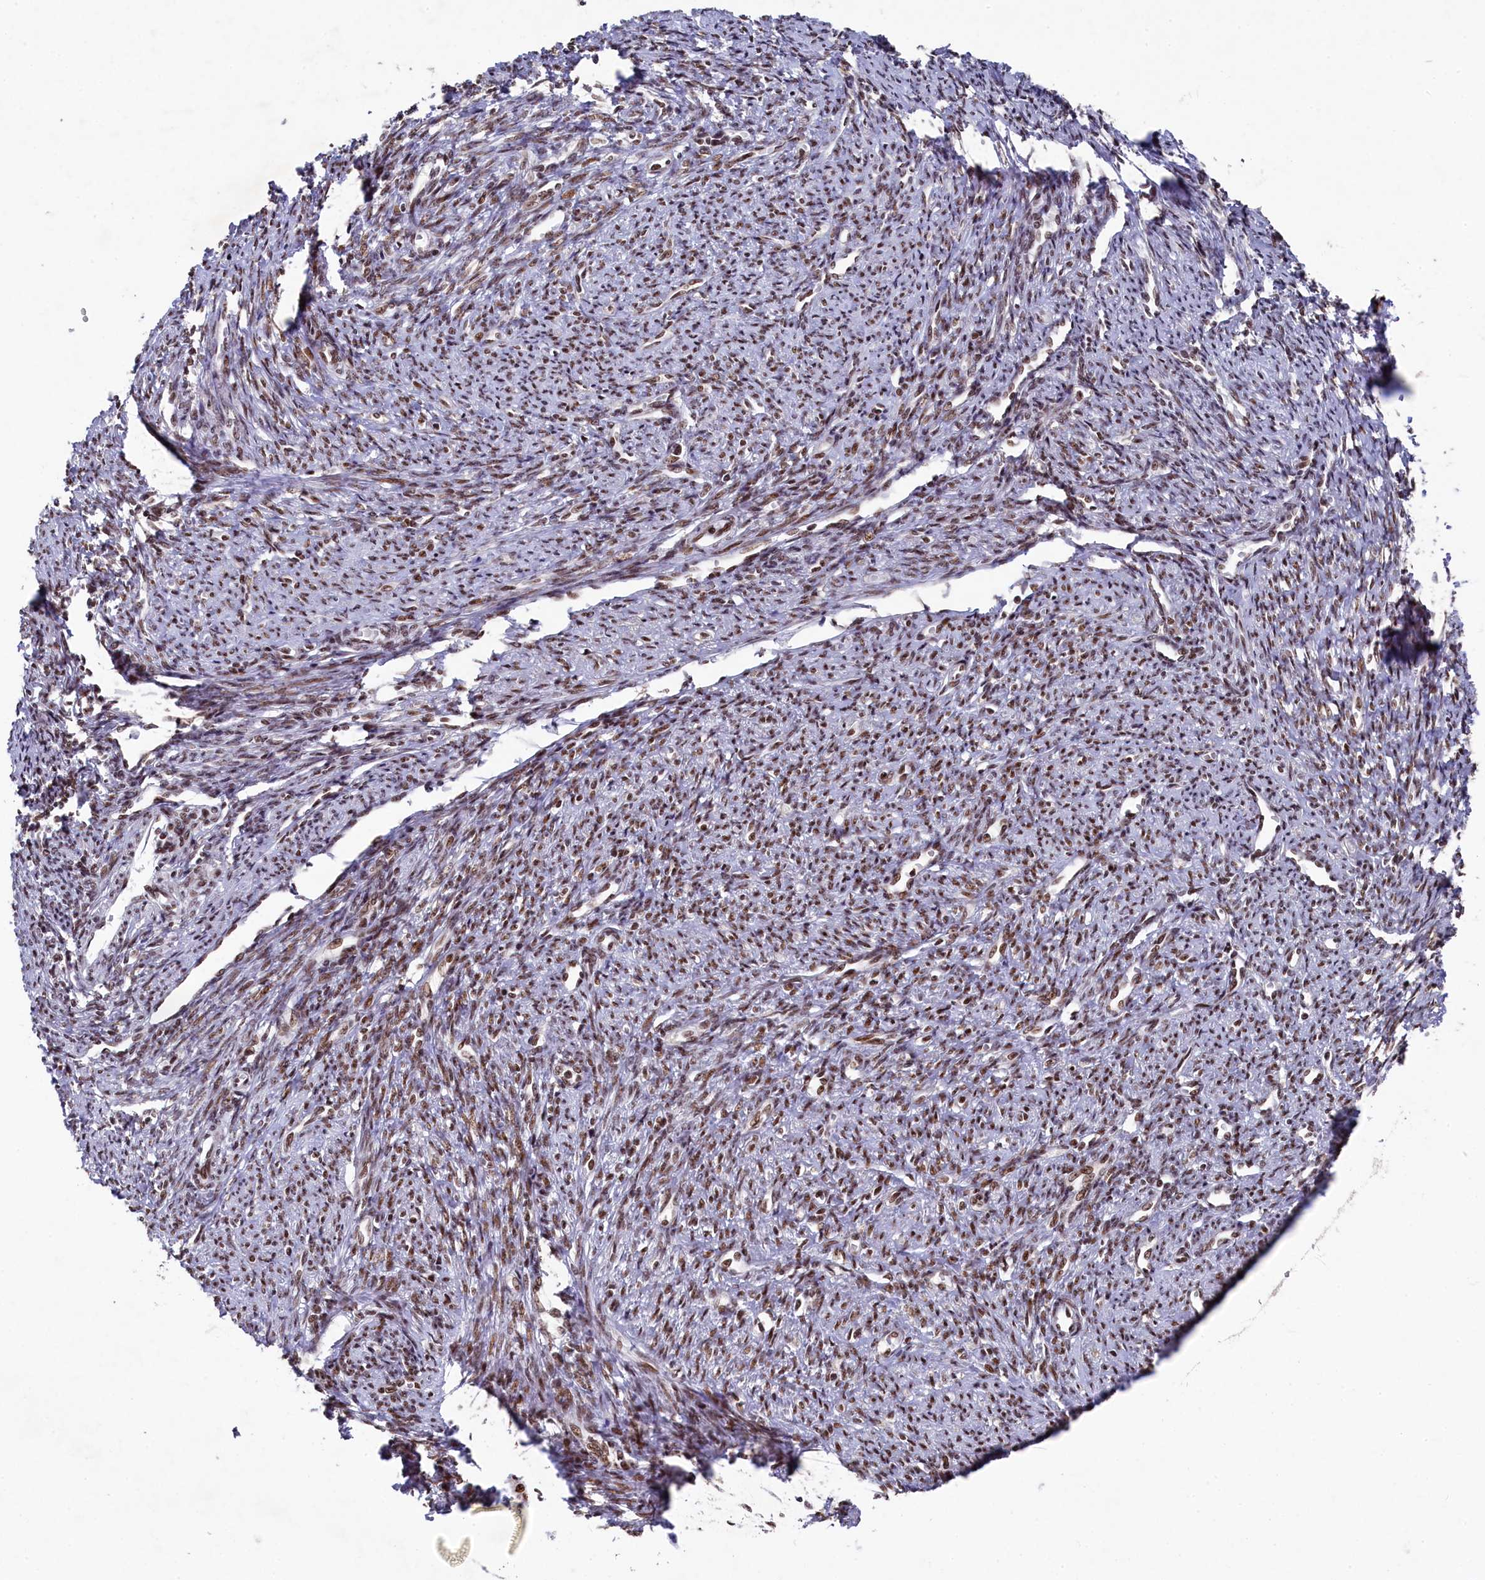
{"staining": {"intensity": "moderate", "quantity": ">75%", "location": "nuclear"}, "tissue": "smooth muscle", "cell_type": "Smooth muscle cells", "image_type": "normal", "snomed": [{"axis": "morphology", "description": "Normal tissue, NOS"}, {"axis": "topography", "description": "Smooth muscle"}, {"axis": "topography", "description": "Uterus"}], "caption": "Smooth muscle stained with DAB immunohistochemistry displays medium levels of moderate nuclear expression in approximately >75% of smooth muscle cells. Immunohistochemistry (ihc) stains the protein in brown and the nuclei are stained blue.", "gene": "PRPF31", "patient": {"sex": "female", "age": 59}}